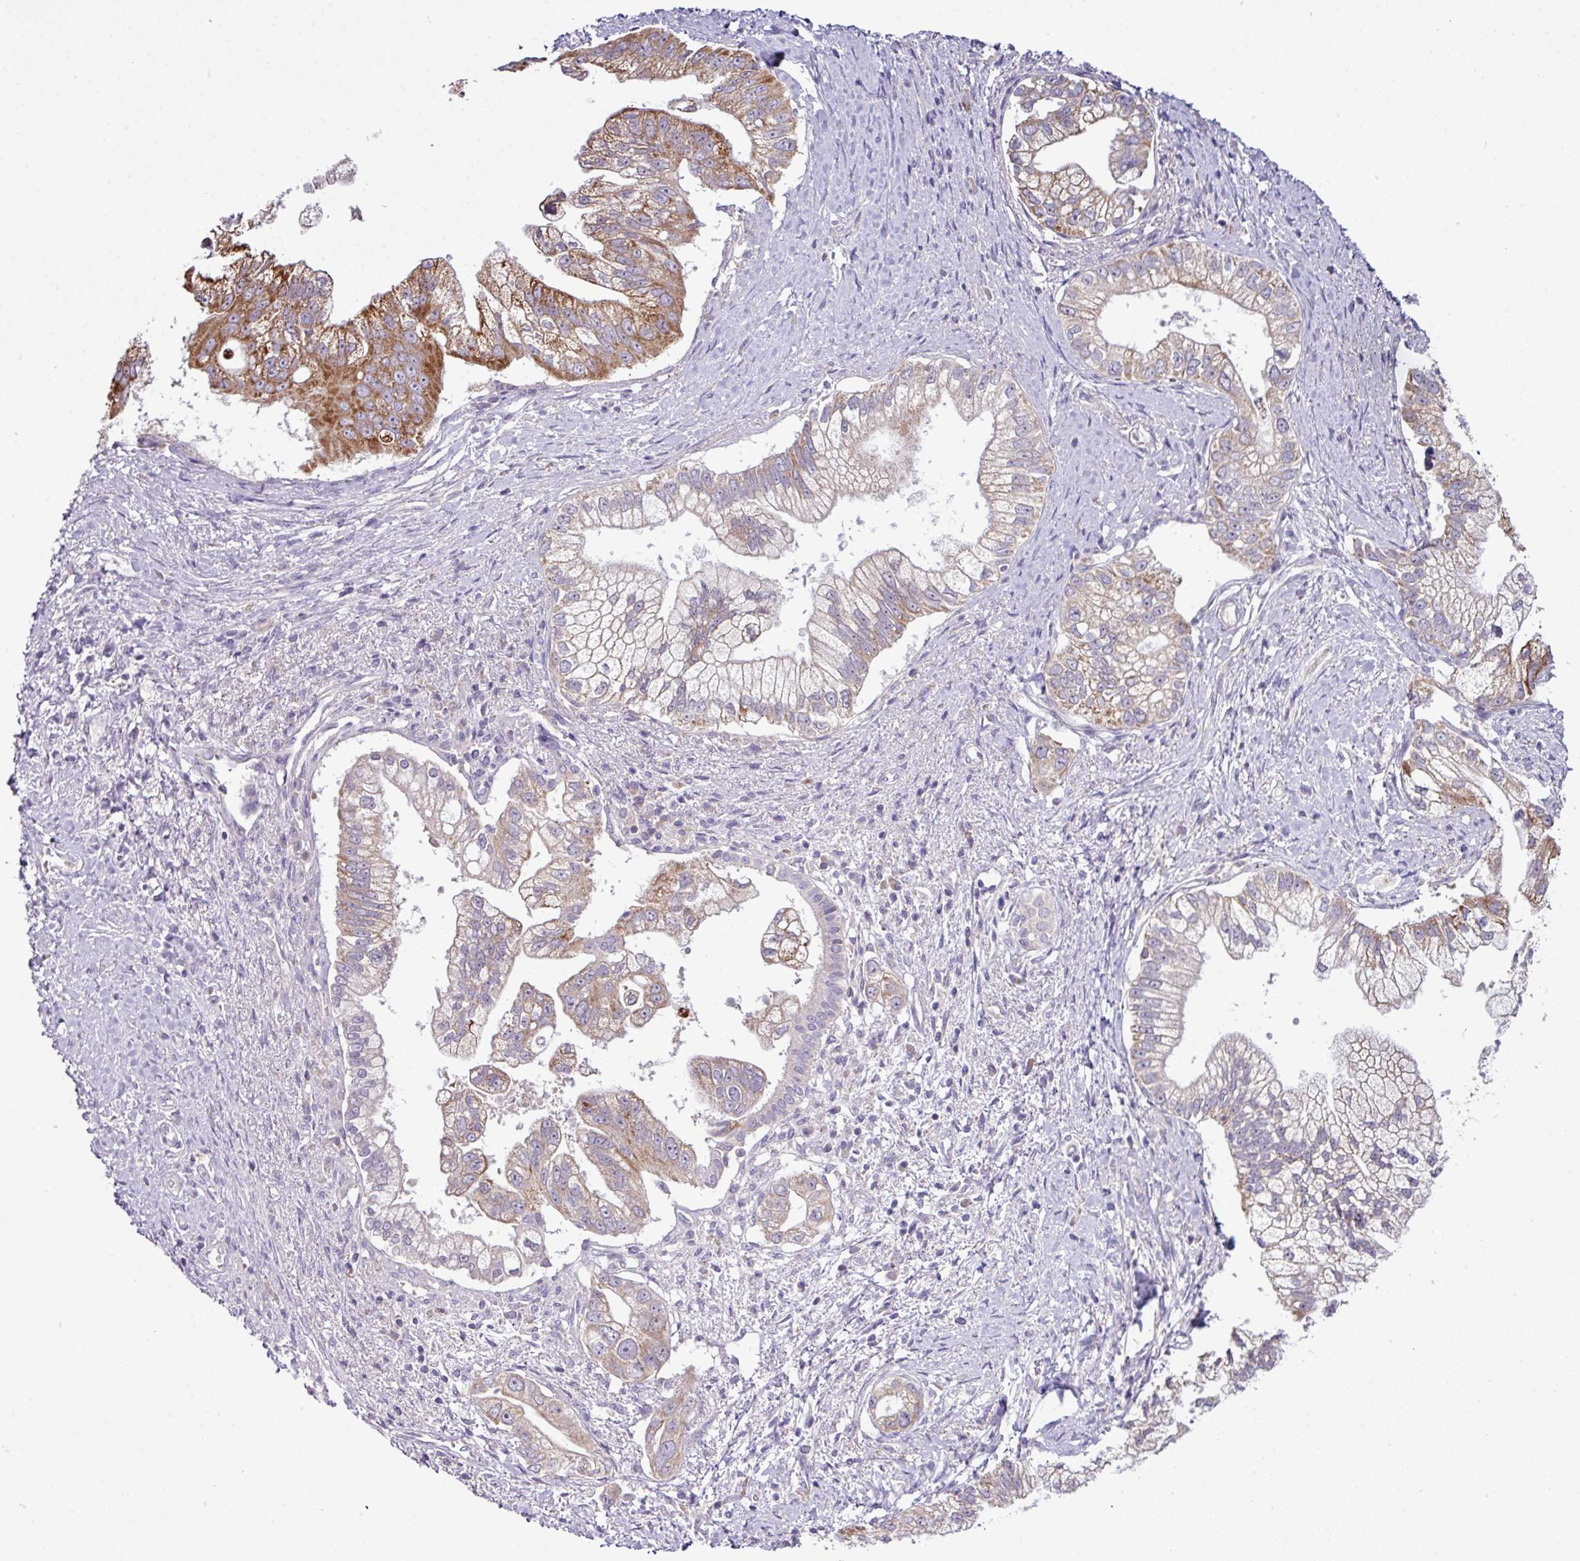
{"staining": {"intensity": "strong", "quantity": "25%-75%", "location": "cytoplasmic/membranous"}, "tissue": "pancreatic cancer", "cell_type": "Tumor cells", "image_type": "cancer", "snomed": [{"axis": "morphology", "description": "Adenocarcinoma, NOS"}, {"axis": "topography", "description": "Pancreas"}], "caption": "This is a micrograph of immunohistochemistry (IHC) staining of pancreatic cancer, which shows strong expression in the cytoplasmic/membranous of tumor cells.", "gene": "AGAP5", "patient": {"sex": "male", "age": 70}}